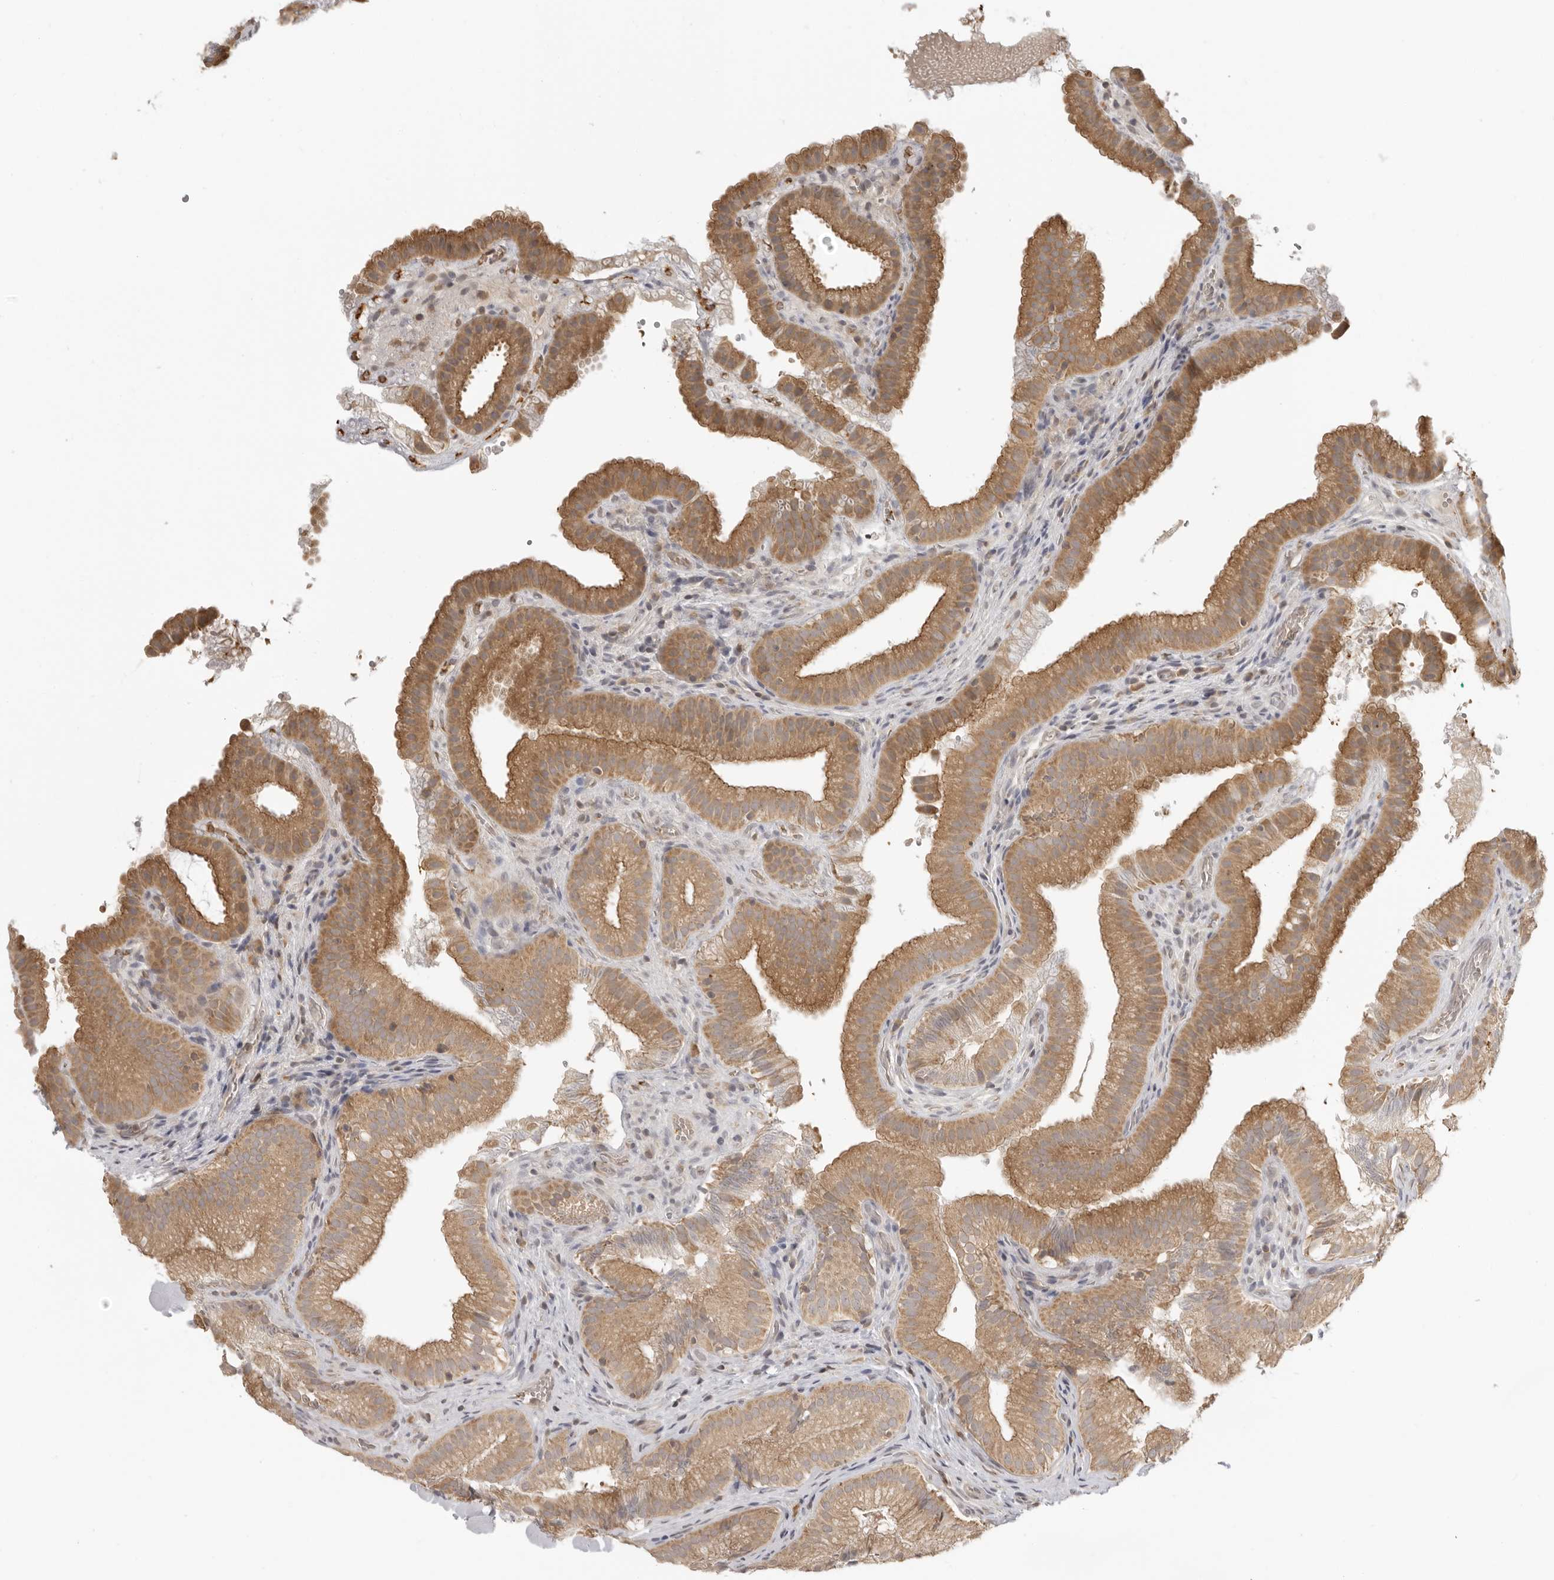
{"staining": {"intensity": "moderate", "quantity": ">75%", "location": "cytoplasmic/membranous"}, "tissue": "gallbladder", "cell_type": "Glandular cells", "image_type": "normal", "snomed": [{"axis": "morphology", "description": "Normal tissue, NOS"}, {"axis": "topography", "description": "Gallbladder"}], "caption": "A micrograph of human gallbladder stained for a protein shows moderate cytoplasmic/membranous brown staining in glandular cells.", "gene": "PRRC2A", "patient": {"sex": "female", "age": 30}}